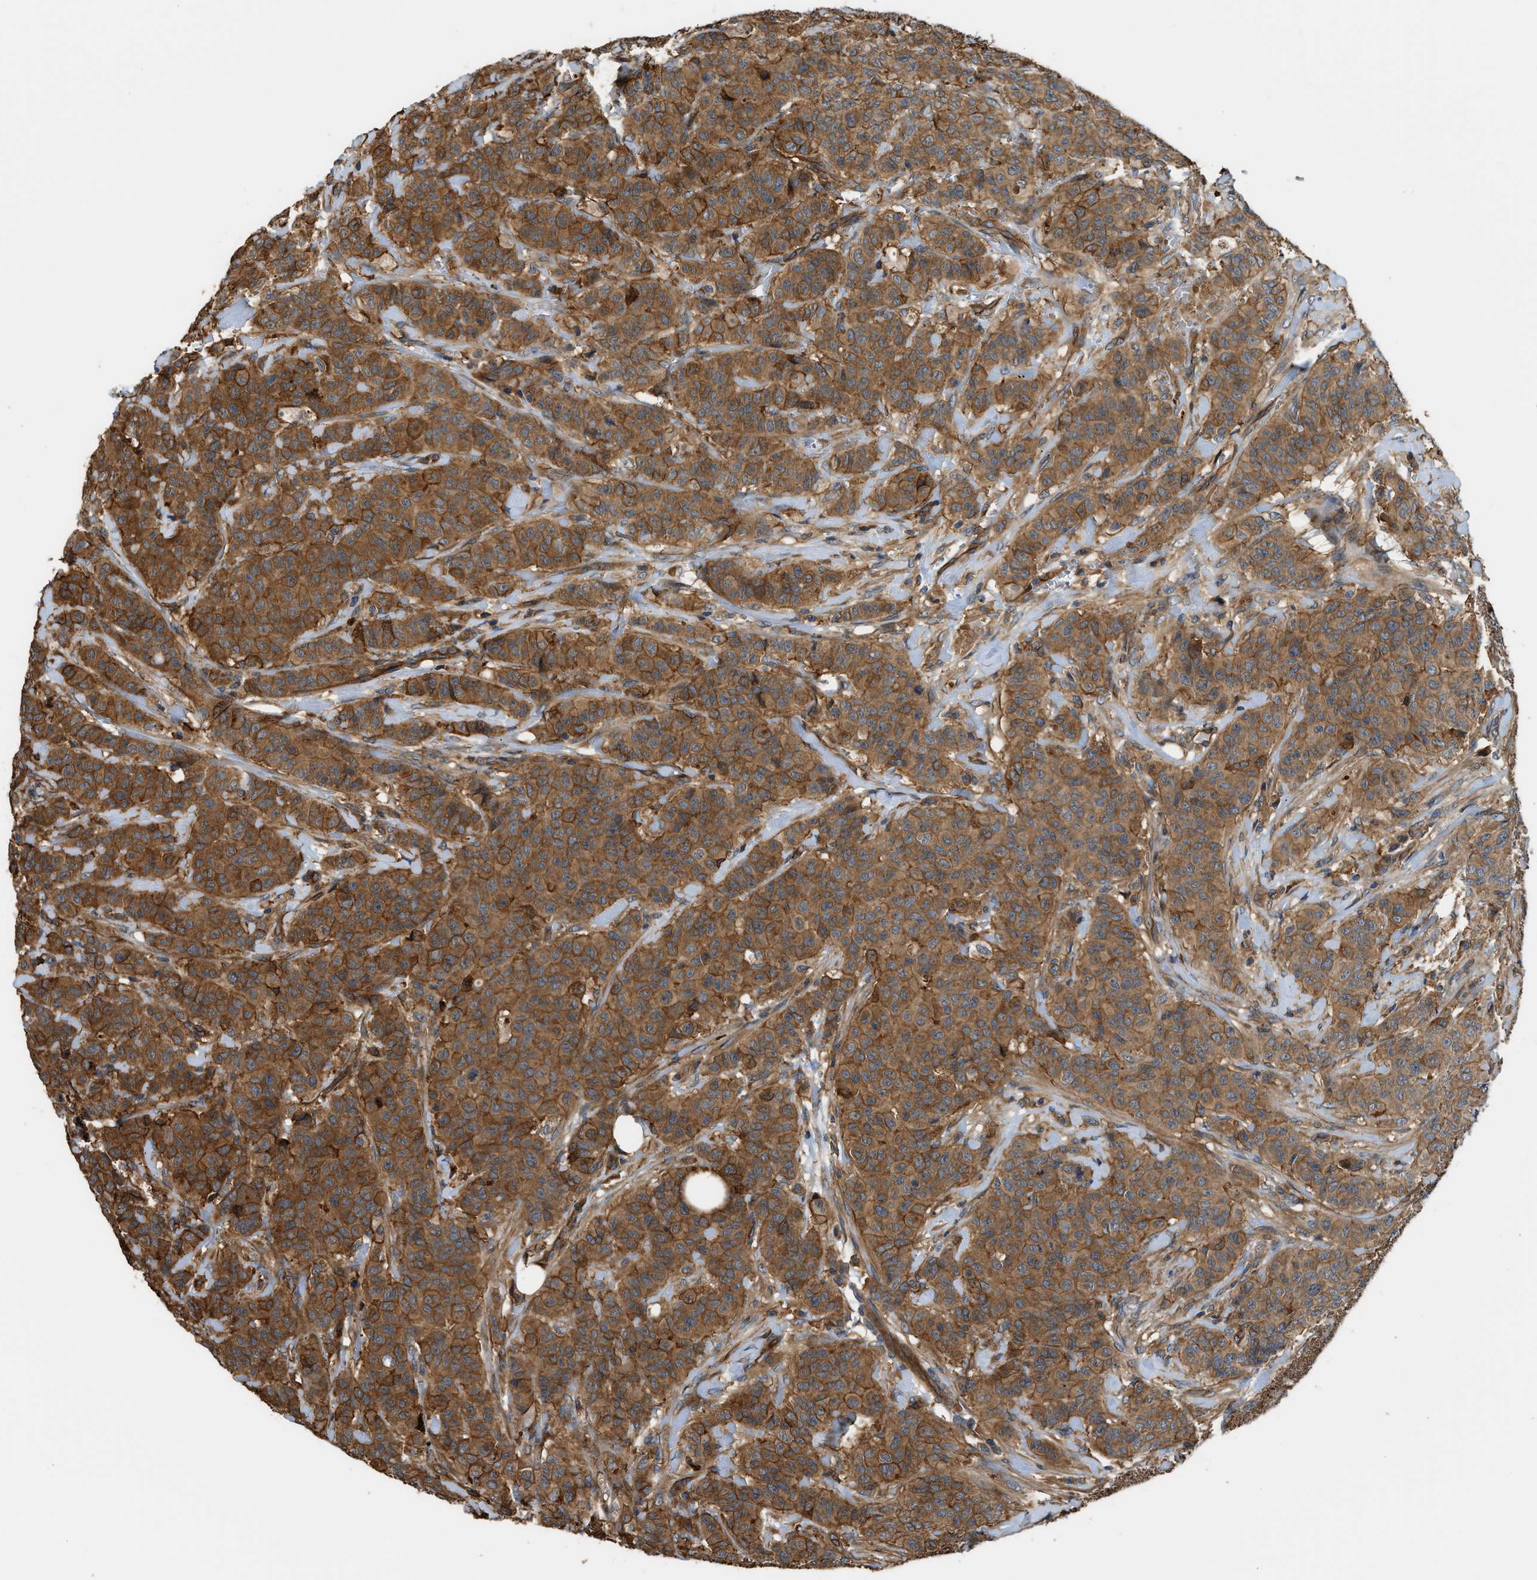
{"staining": {"intensity": "strong", "quantity": ">75%", "location": "cytoplasmic/membranous"}, "tissue": "breast cancer", "cell_type": "Tumor cells", "image_type": "cancer", "snomed": [{"axis": "morphology", "description": "Normal tissue, NOS"}, {"axis": "morphology", "description": "Duct carcinoma"}, {"axis": "topography", "description": "Breast"}], "caption": "This micrograph exhibits immunohistochemistry (IHC) staining of breast intraductal carcinoma, with high strong cytoplasmic/membranous positivity in approximately >75% of tumor cells.", "gene": "DDHD2", "patient": {"sex": "female", "age": 40}}